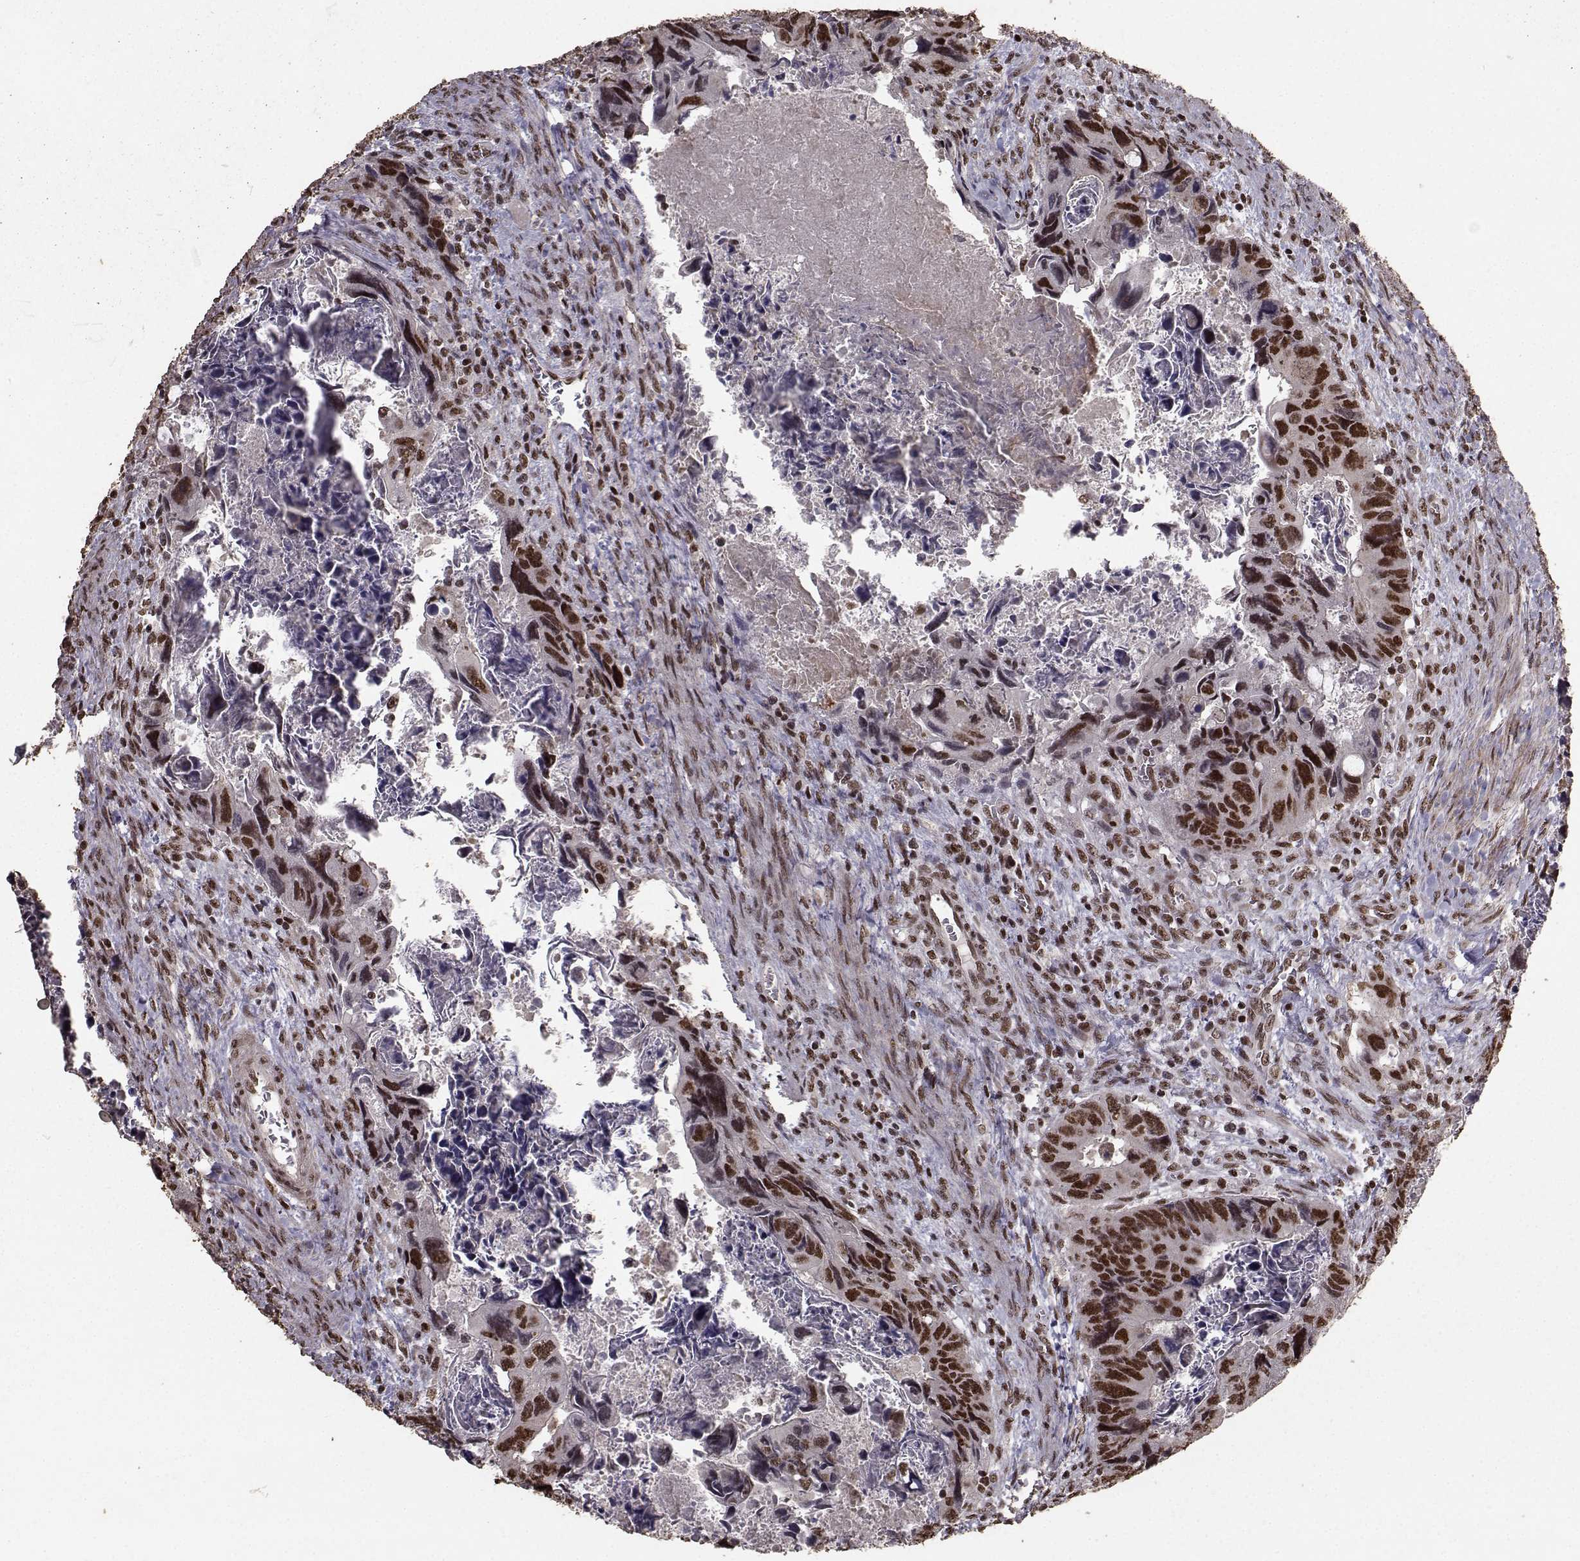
{"staining": {"intensity": "strong", "quantity": ">75%", "location": "nuclear"}, "tissue": "colorectal cancer", "cell_type": "Tumor cells", "image_type": "cancer", "snomed": [{"axis": "morphology", "description": "Adenocarcinoma, NOS"}, {"axis": "topography", "description": "Rectum"}], "caption": "Strong nuclear staining for a protein is seen in about >75% of tumor cells of colorectal cancer (adenocarcinoma) using immunohistochemistry.", "gene": "SF1", "patient": {"sex": "male", "age": 62}}